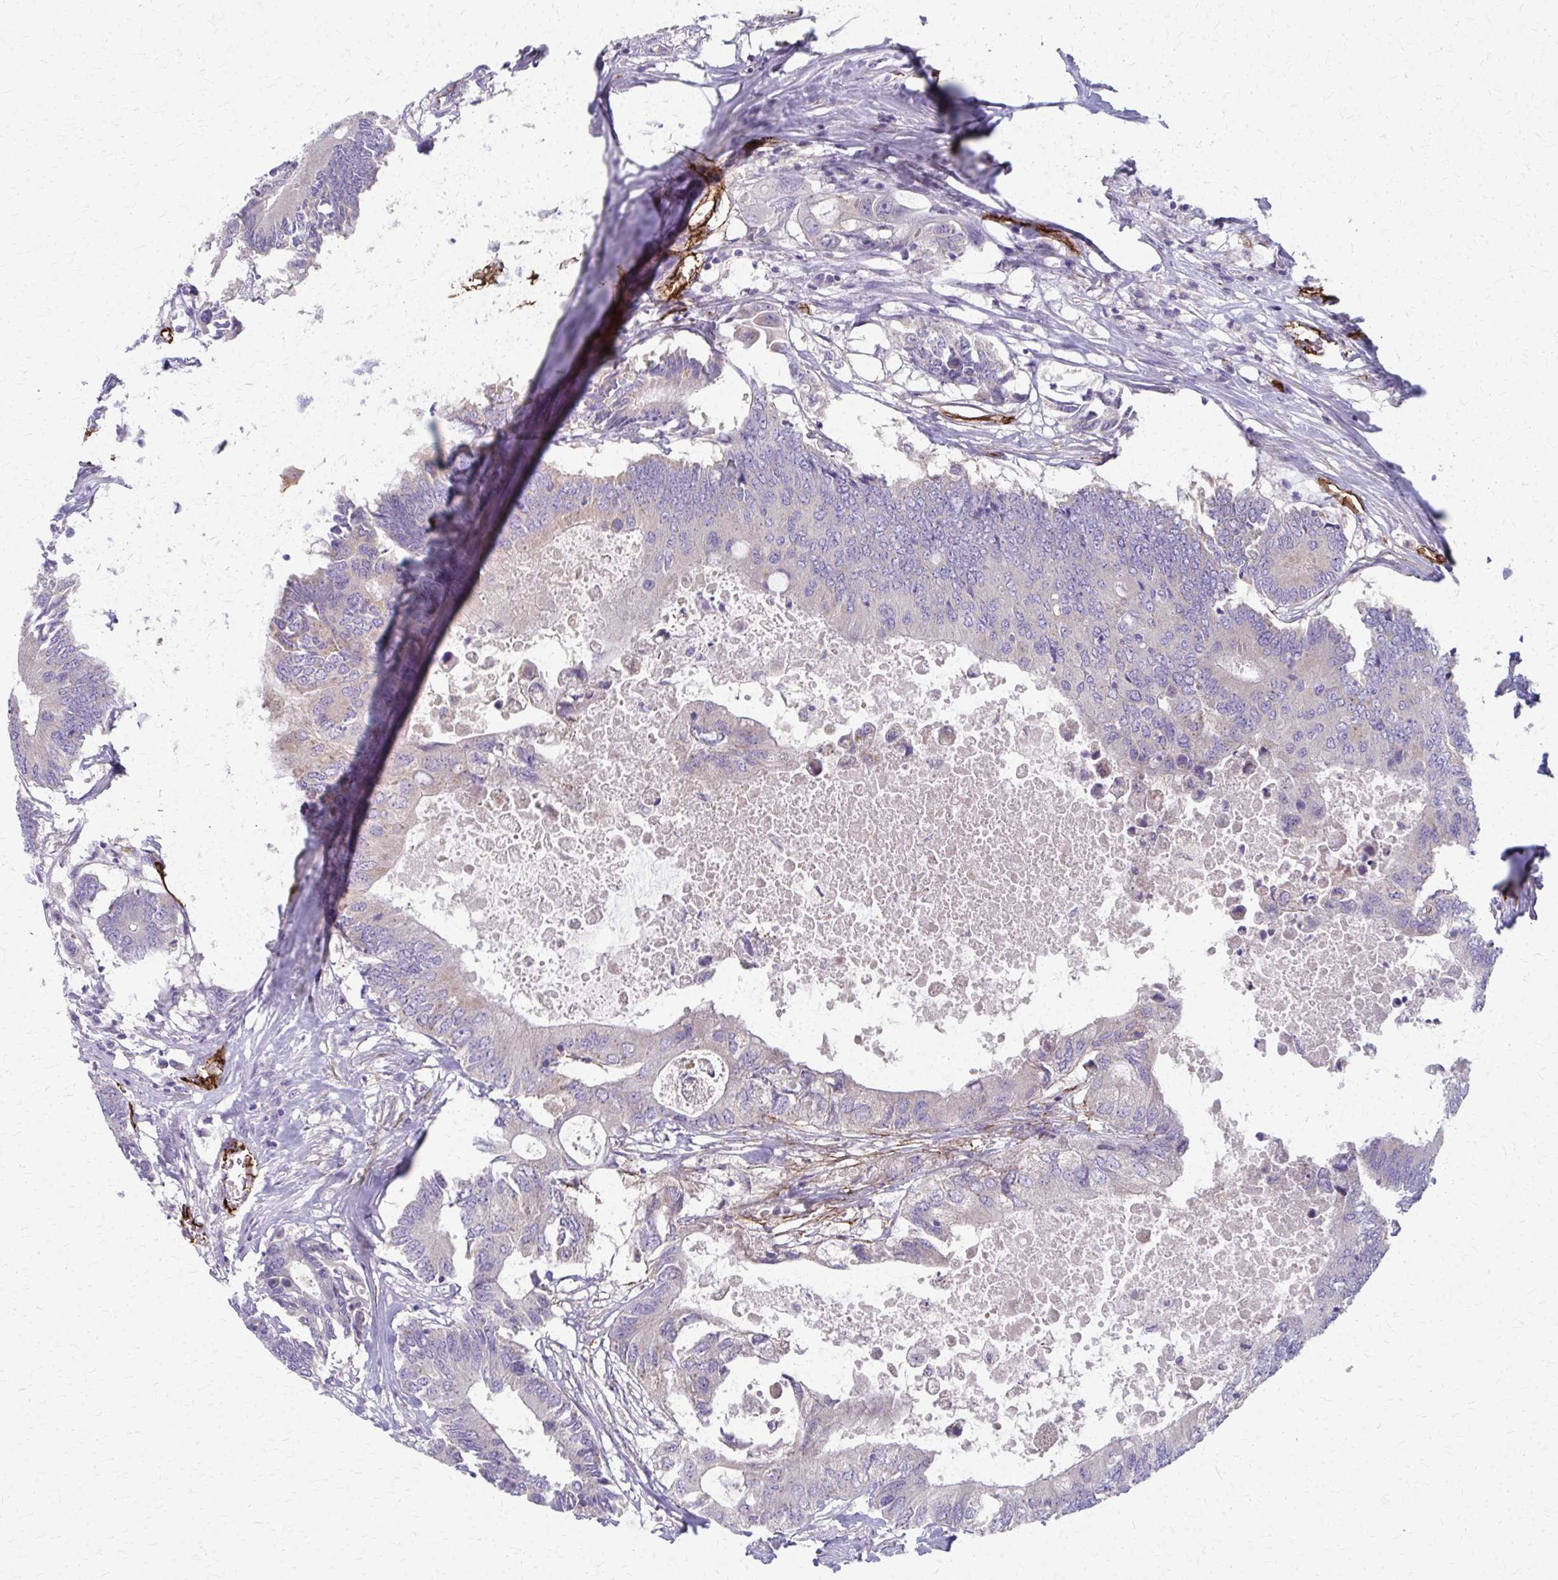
{"staining": {"intensity": "negative", "quantity": "none", "location": "none"}, "tissue": "colorectal cancer", "cell_type": "Tumor cells", "image_type": "cancer", "snomed": [{"axis": "morphology", "description": "Adenocarcinoma, NOS"}, {"axis": "topography", "description": "Colon"}], "caption": "Colorectal cancer (adenocarcinoma) was stained to show a protein in brown. There is no significant staining in tumor cells.", "gene": "ADIPOQ", "patient": {"sex": "male", "age": 71}}